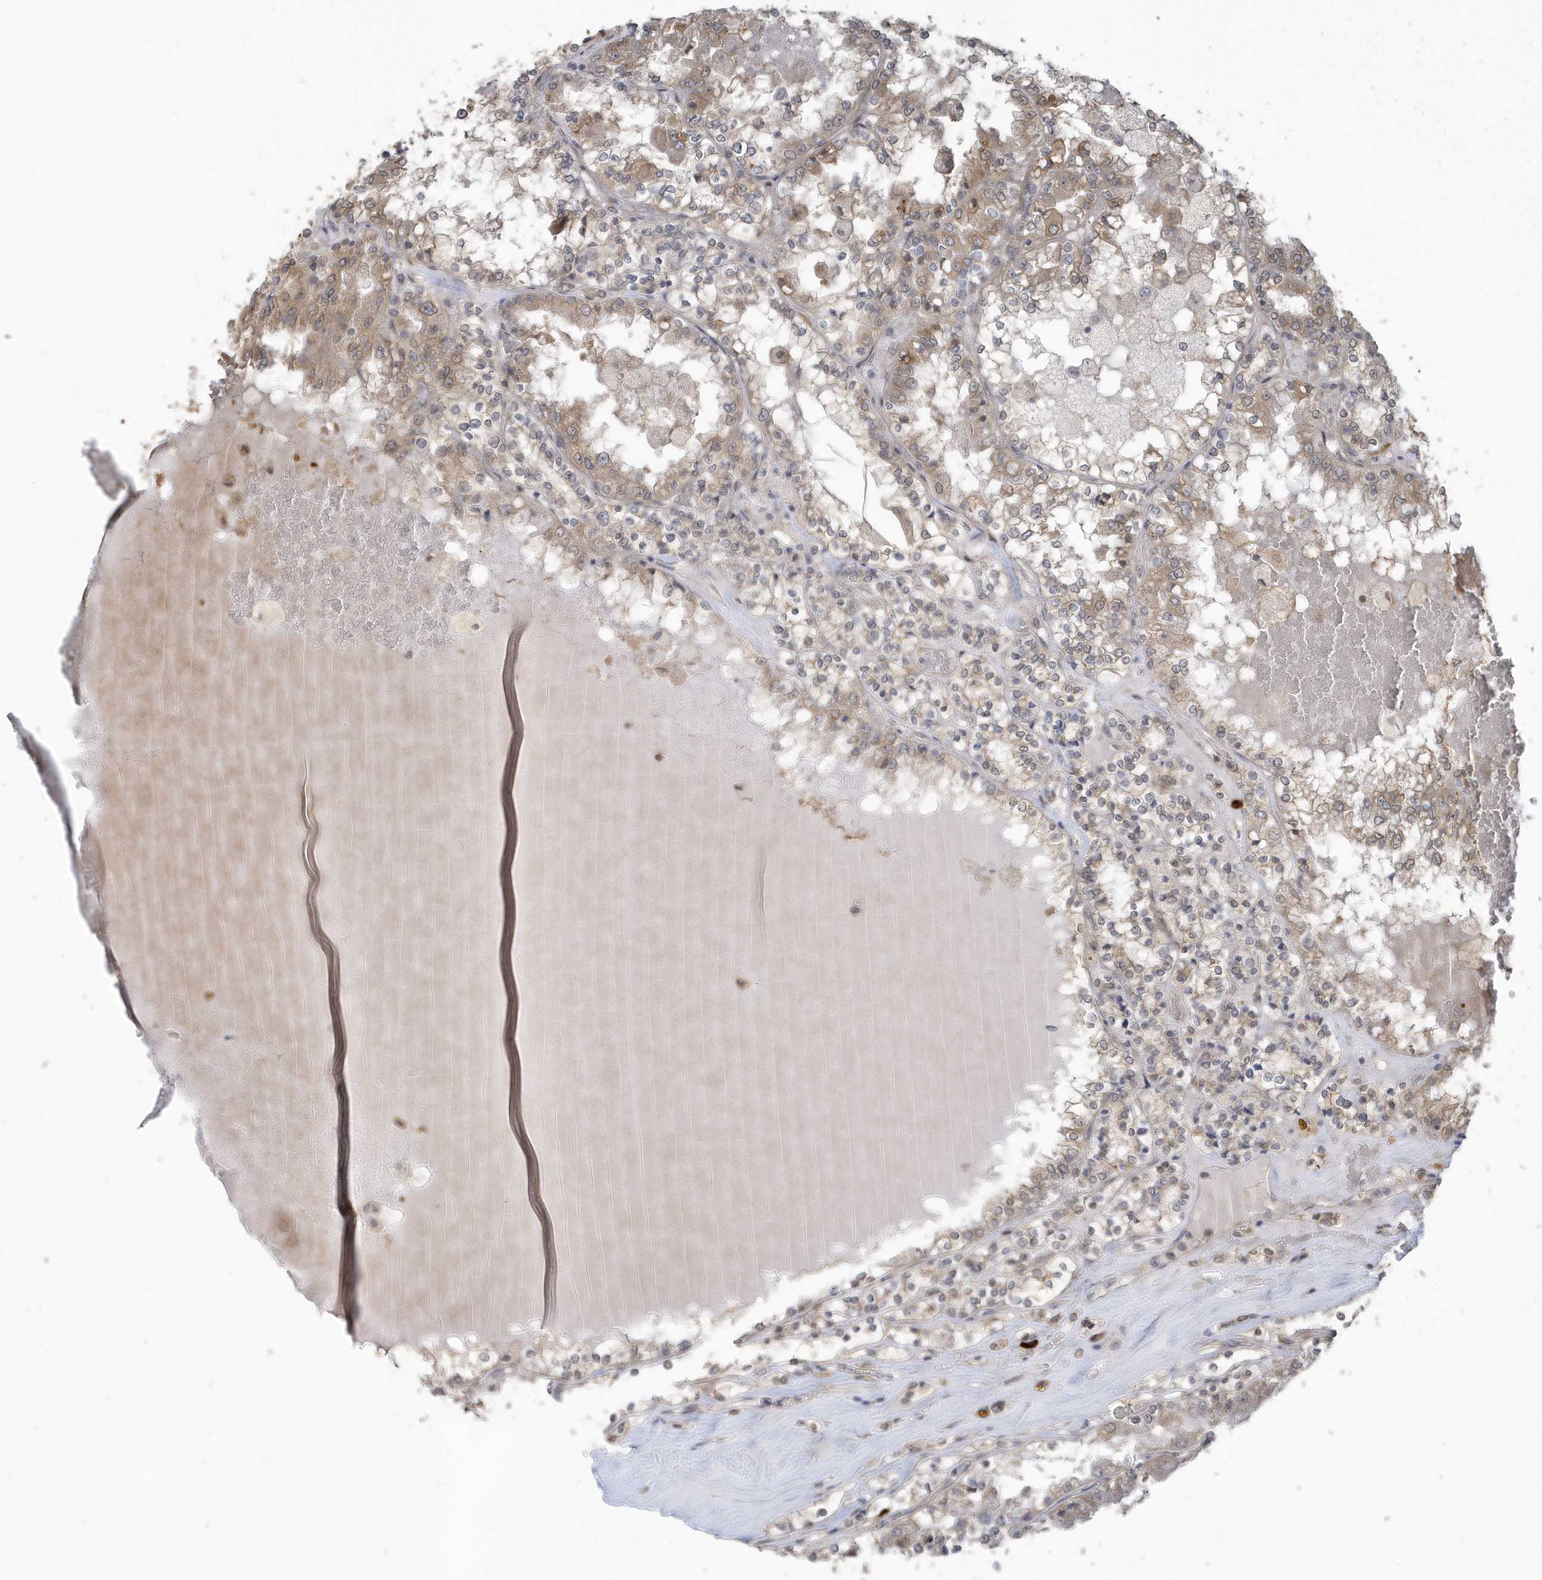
{"staining": {"intensity": "weak", "quantity": "25%-75%", "location": "cytoplasmic/membranous"}, "tissue": "renal cancer", "cell_type": "Tumor cells", "image_type": "cancer", "snomed": [{"axis": "morphology", "description": "Adenocarcinoma, NOS"}, {"axis": "topography", "description": "Kidney"}], "caption": "A brown stain shows weak cytoplasmic/membranous staining of a protein in human adenocarcinoma (renal) tumor cells.", "gene": "HERPUD1", "patient": {"sex": "female", "age": 56}}